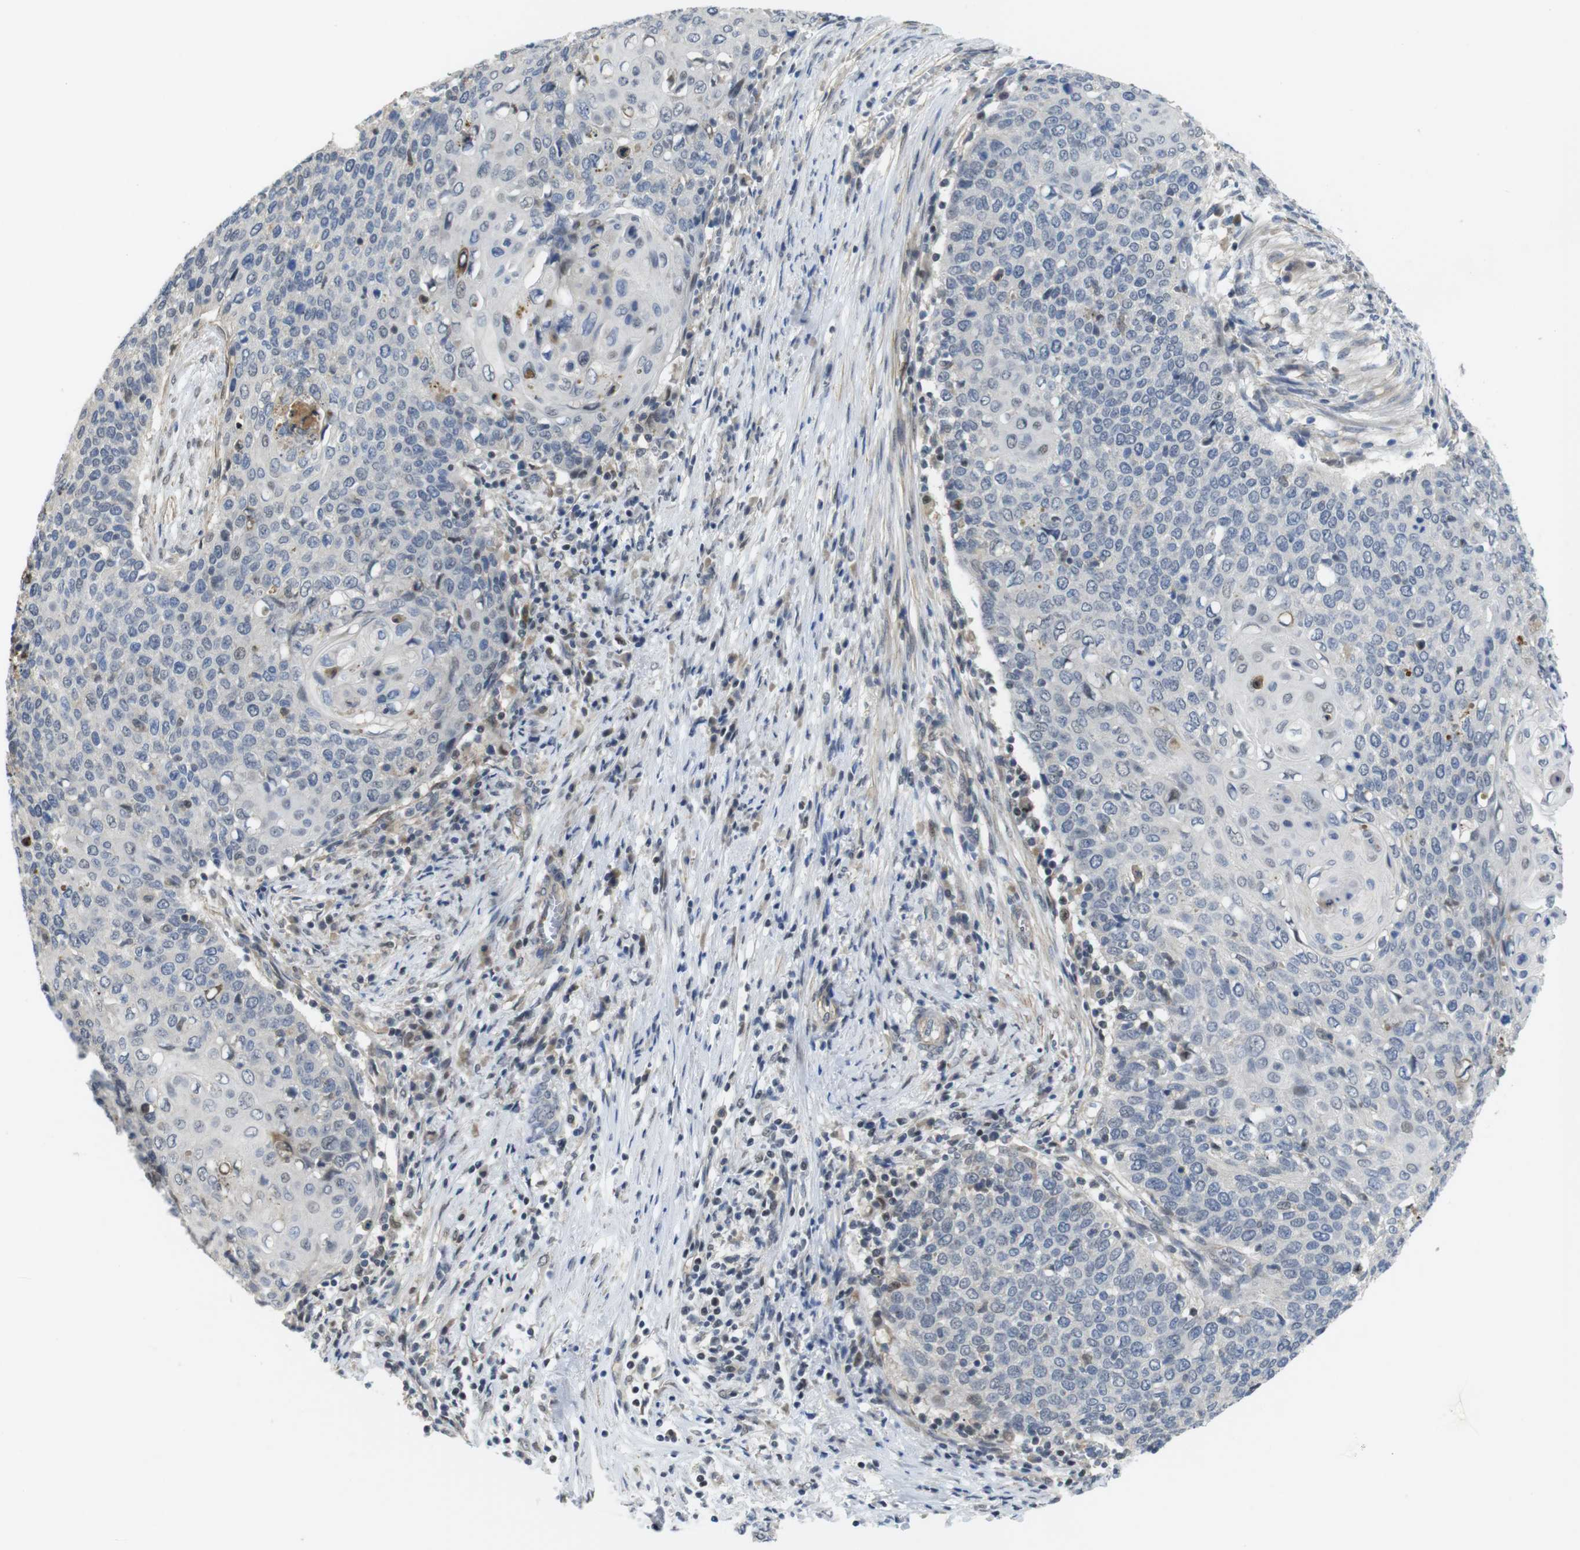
{"staining": {"intensity": "negative", "quantity": "none", "location": "none"}, "tissue": "cervical cancer", "cell_type": "Tumor cells", "image_type": "cancer", "snomed": [{"axis": "morphology", "description": "Squamous cell carcinoma, NOS"}, {"axis": "topography", "description": "Cervix"}], "caption": "An IHC micrograph of cervical cancer is shown. There is no staining in tumor cells of cervical cancer. (DAB immunohistochemistry visualized using brightfield microscopy, high magnification).", "gene": "FNTA", "patient": {"sex": "female", "age": 39}}